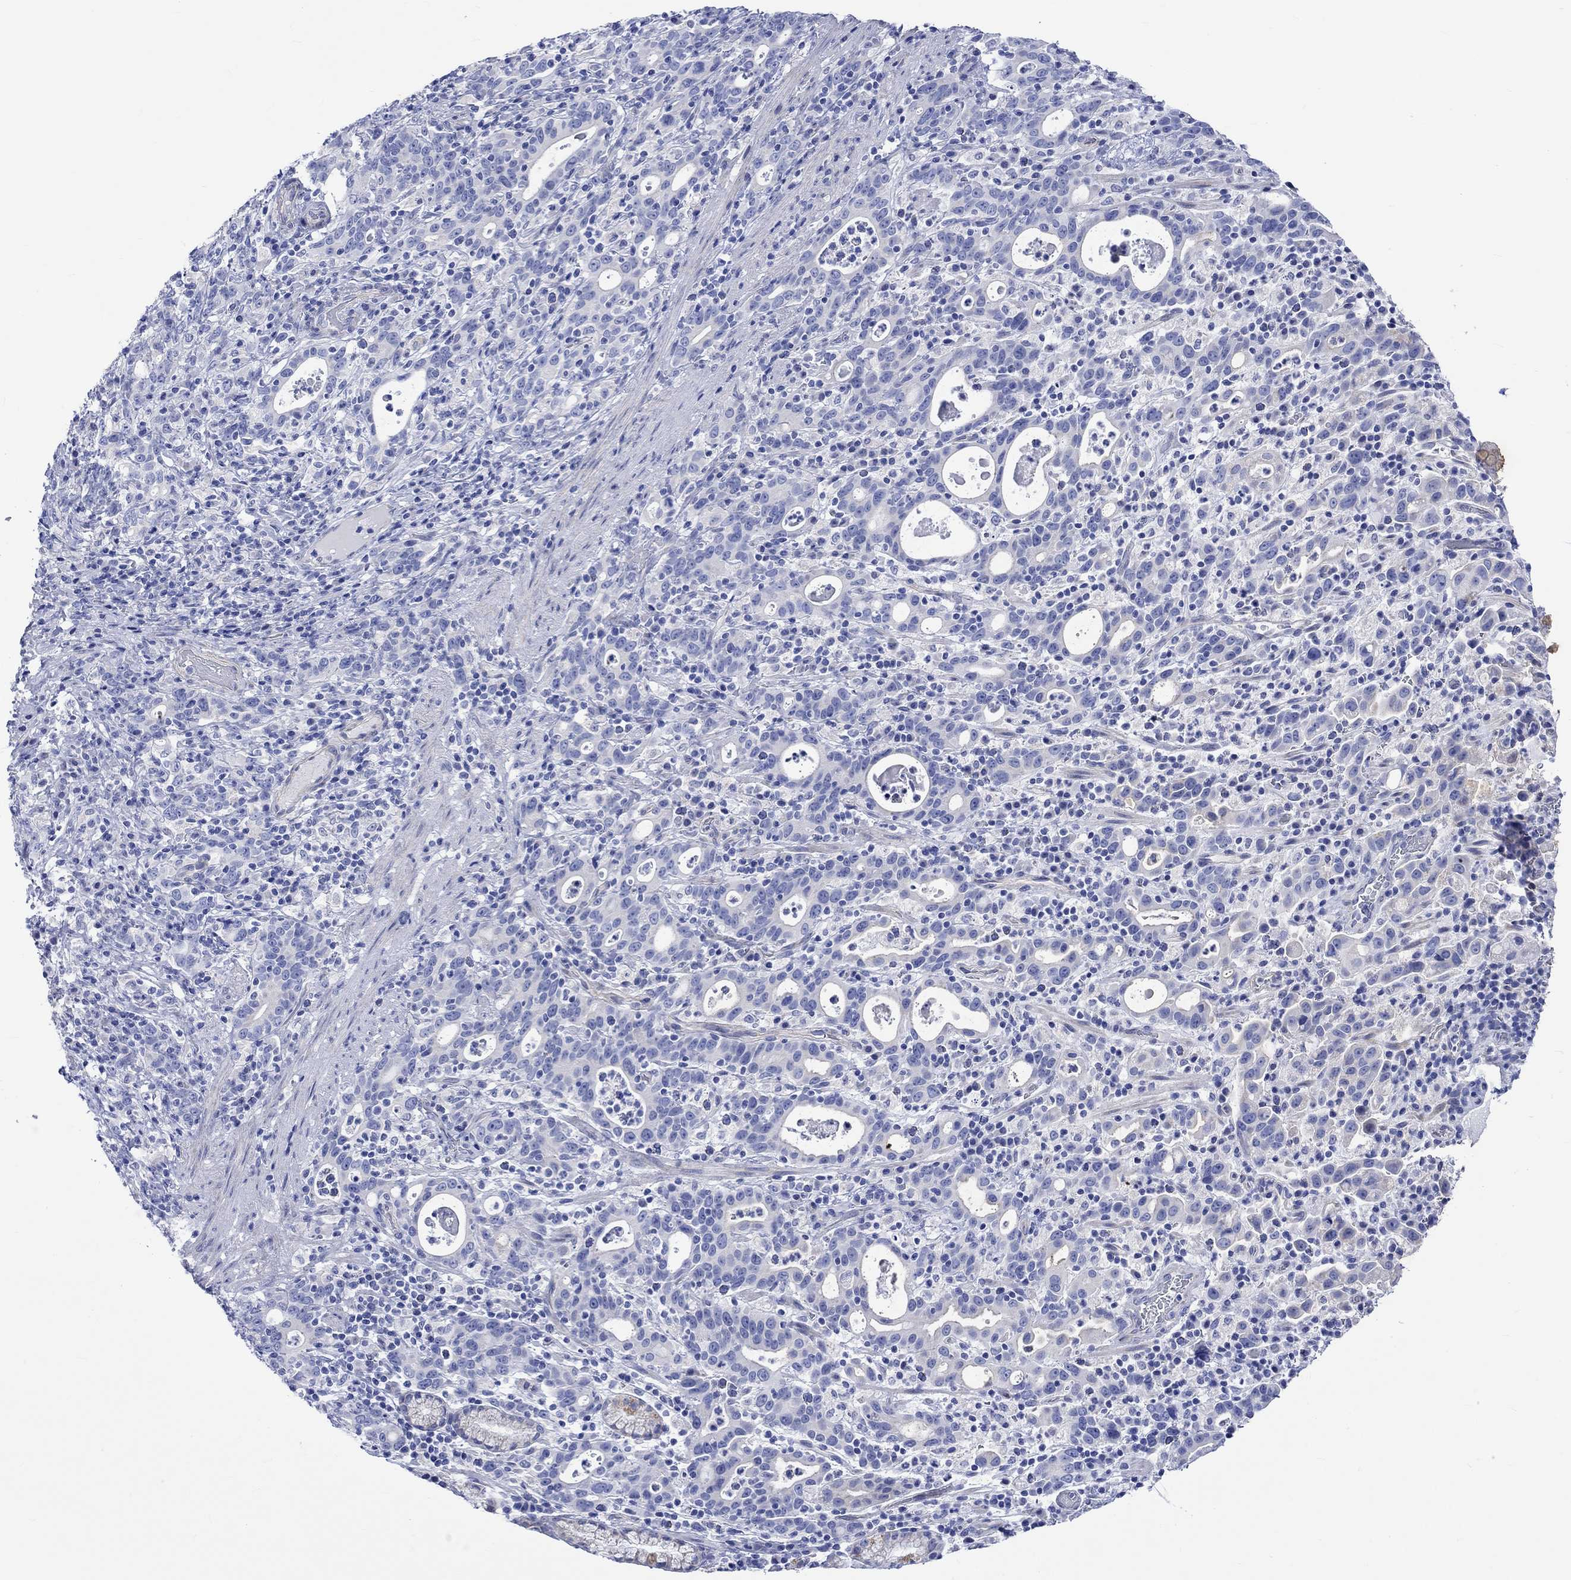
{"staining": {"intensity": "negative", "quantity": "none", "location": "none"}, "tissue": "stomach cancer", "cell_type": "Tumor cells", "image_type": "cancer", "snomed": [{"axis": "morphology", "description": "Adenocarcinoma, NOS"}, {"axis": "topography", "description": "Stomach"}], "caption": "An IHC micrograph of stomach cancer (adenocarcinoma) is shown. There is no staining in tumor cells of stomach cancer (adenocarcinoma).", "gene": "HARBI1", "patient": {"sex": "male", "age": 79}}